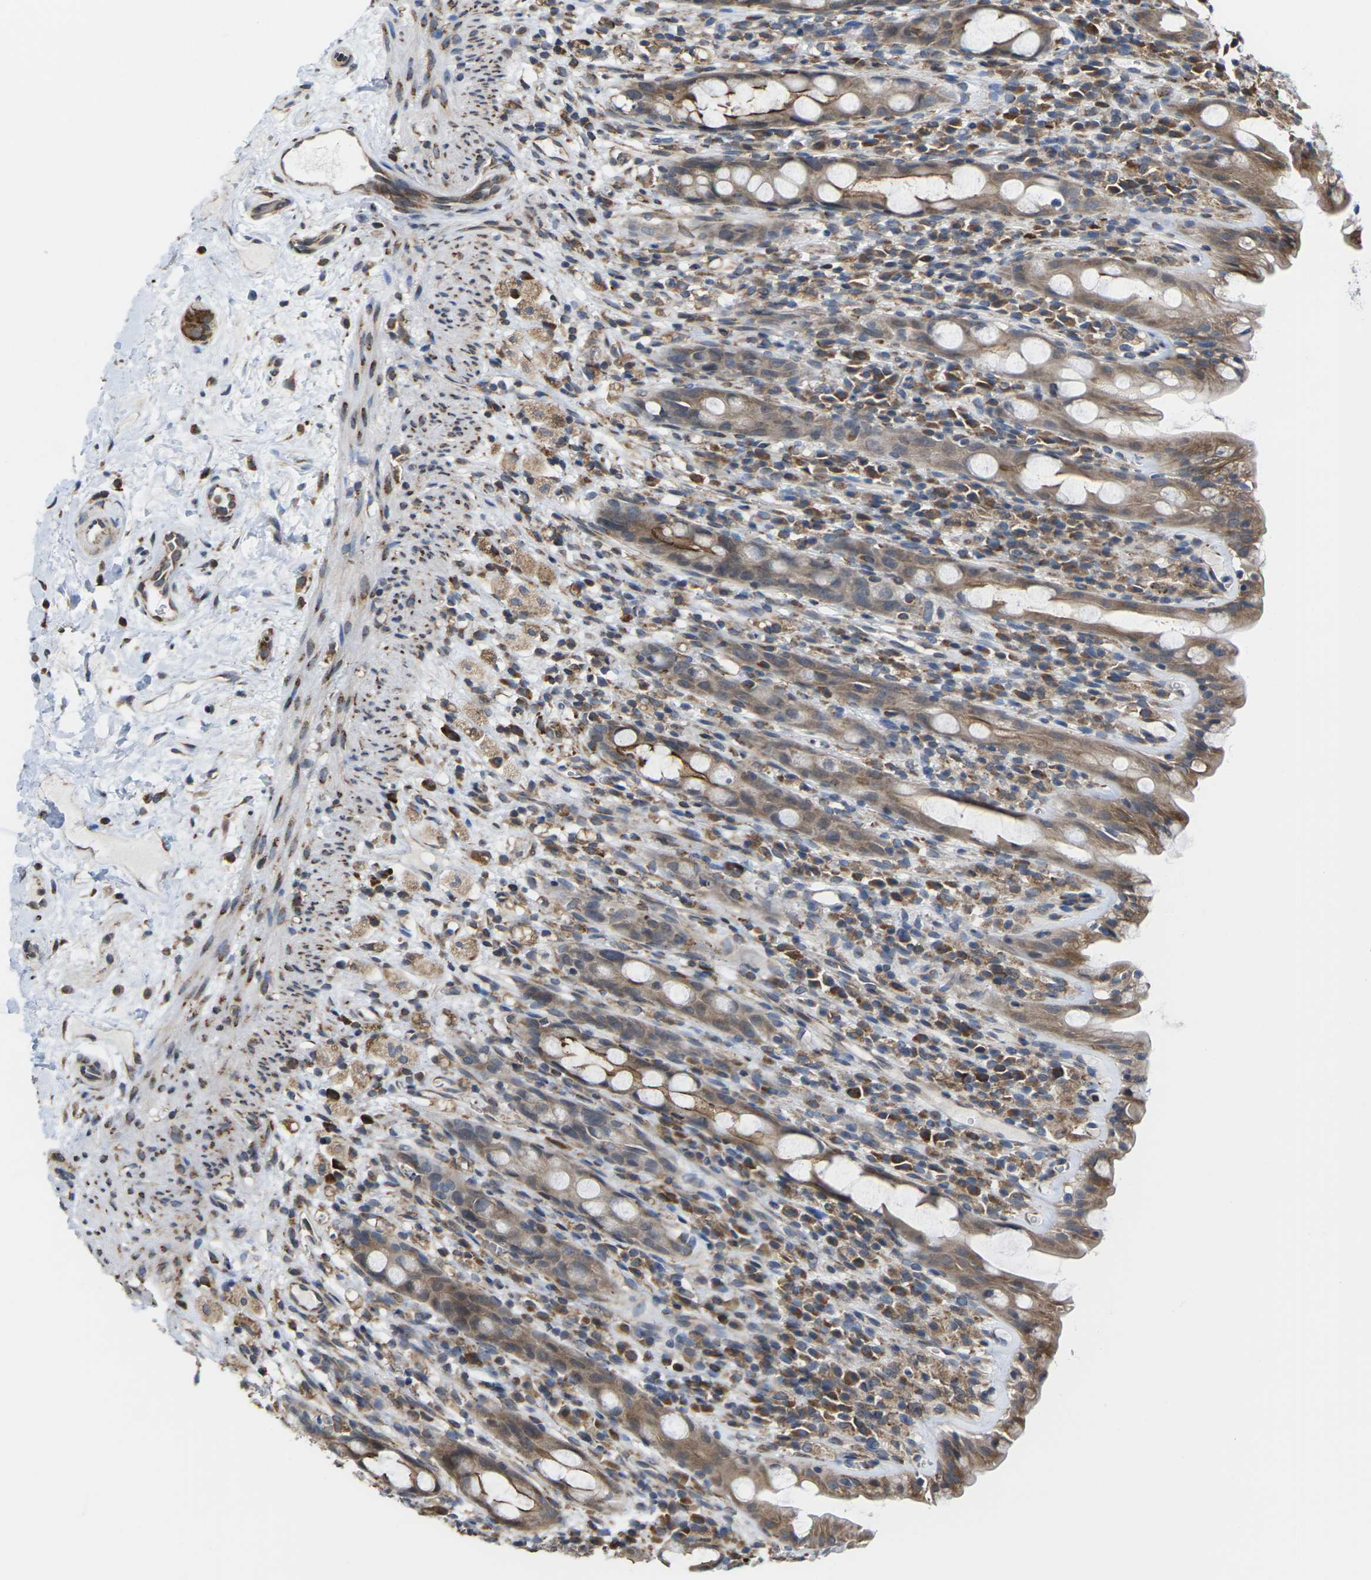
{"staining": {"intensity": "weak", "quantity": ">75%", "location": "cytoplasmic/membranous"}, "tissue": "rectum", "cell_type": "Glandular cells", "image_type": "normal", "snomed": [{"axis": "morphology", "description": "Normal tissue, NOS"}, {"axis": "topography", "description": "Rectum"}], "caption": "Benign rectum displays weak cytoplasmic/membranous staining in about >75% of glandular cells, visualized by immunohistochemistry.", "gene": "PDZK1IP1", "patient": {"sex": "male", "age": 44}}